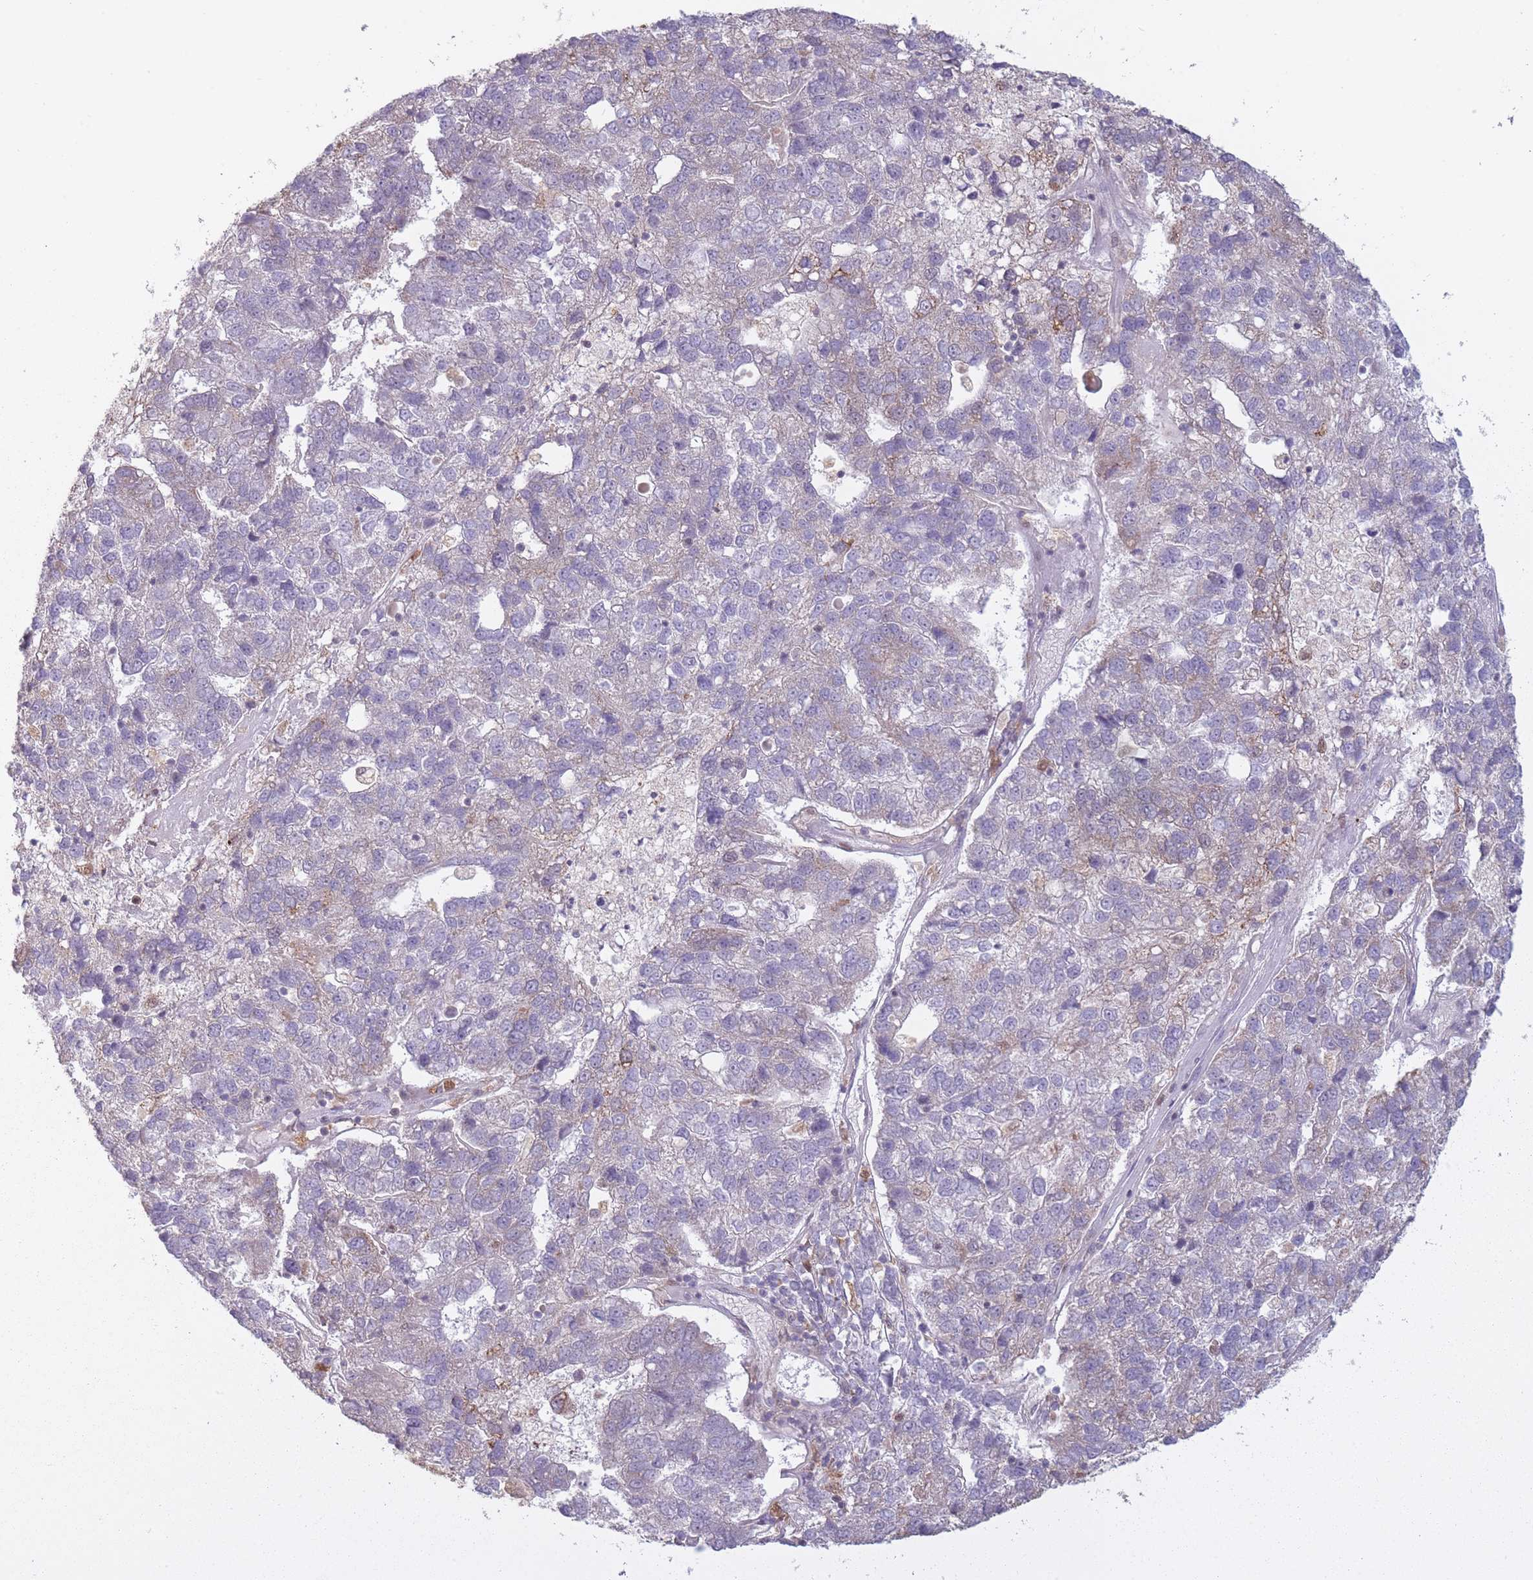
{"staining": {"intensity": "negative", "quantity": "none", "location": "none"}, "tissue": "pancreatic cancer", "cell_type": "Tumor cells", "image_type": "cancer", "snomed": [{"axis": "morphology", "description": "Adenocarcinoma, NOS"}, {"axis": "topography", "description": "Pancreas"}], "caption": "Tumor cells show no significant staining in pancreatic cancer (adenocarcinoma). (DAB immunohistochemistry visualized using brightfield microscopy, high magnification).", "gene": "LGALS9", "patient": {"sex": "female", "age": 61}}